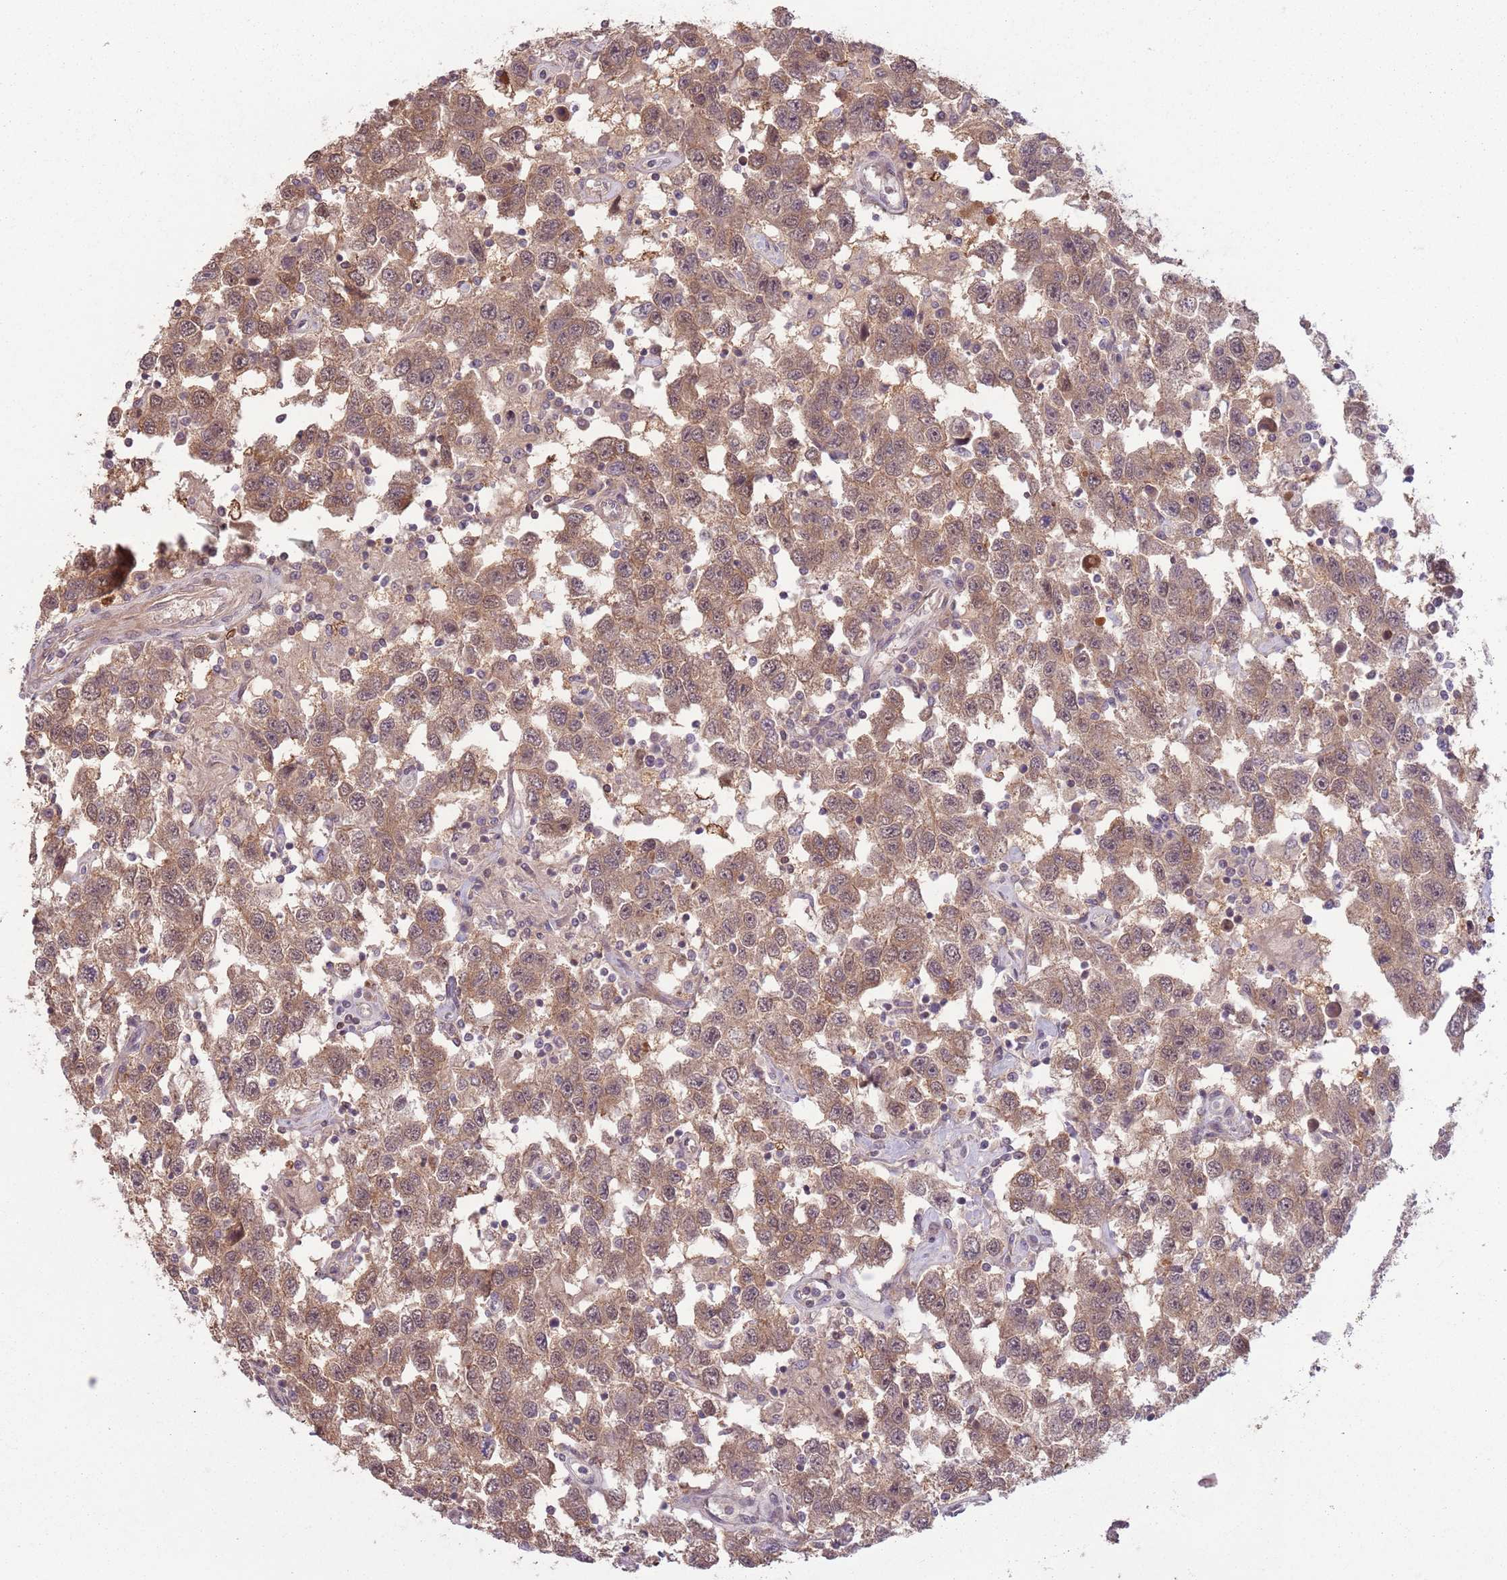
{"staining": {"intensity": "moderate", "quantity": ">75%", "location": "cytoplasmic/membranous,nuclear"}, "tissue": "testis cancer", "cell_type": "Tumor cells", "image_type": "cancer", "snomed": [{"axis": "morphology", "description": "Seminoma, NOS"}, {"axis": "topography", "description": "Testis"}], "caption": "A brown stain labels moderate cytoplasmic/membranous and nuclear expression of a protein in human testis cancer tumor cells. Immunohistochemistry (ihc) stains the protein in brown and the nuclei are stained blue.", "gene": "CCDC154", "patient": {"sex": "male", "age": 41}}